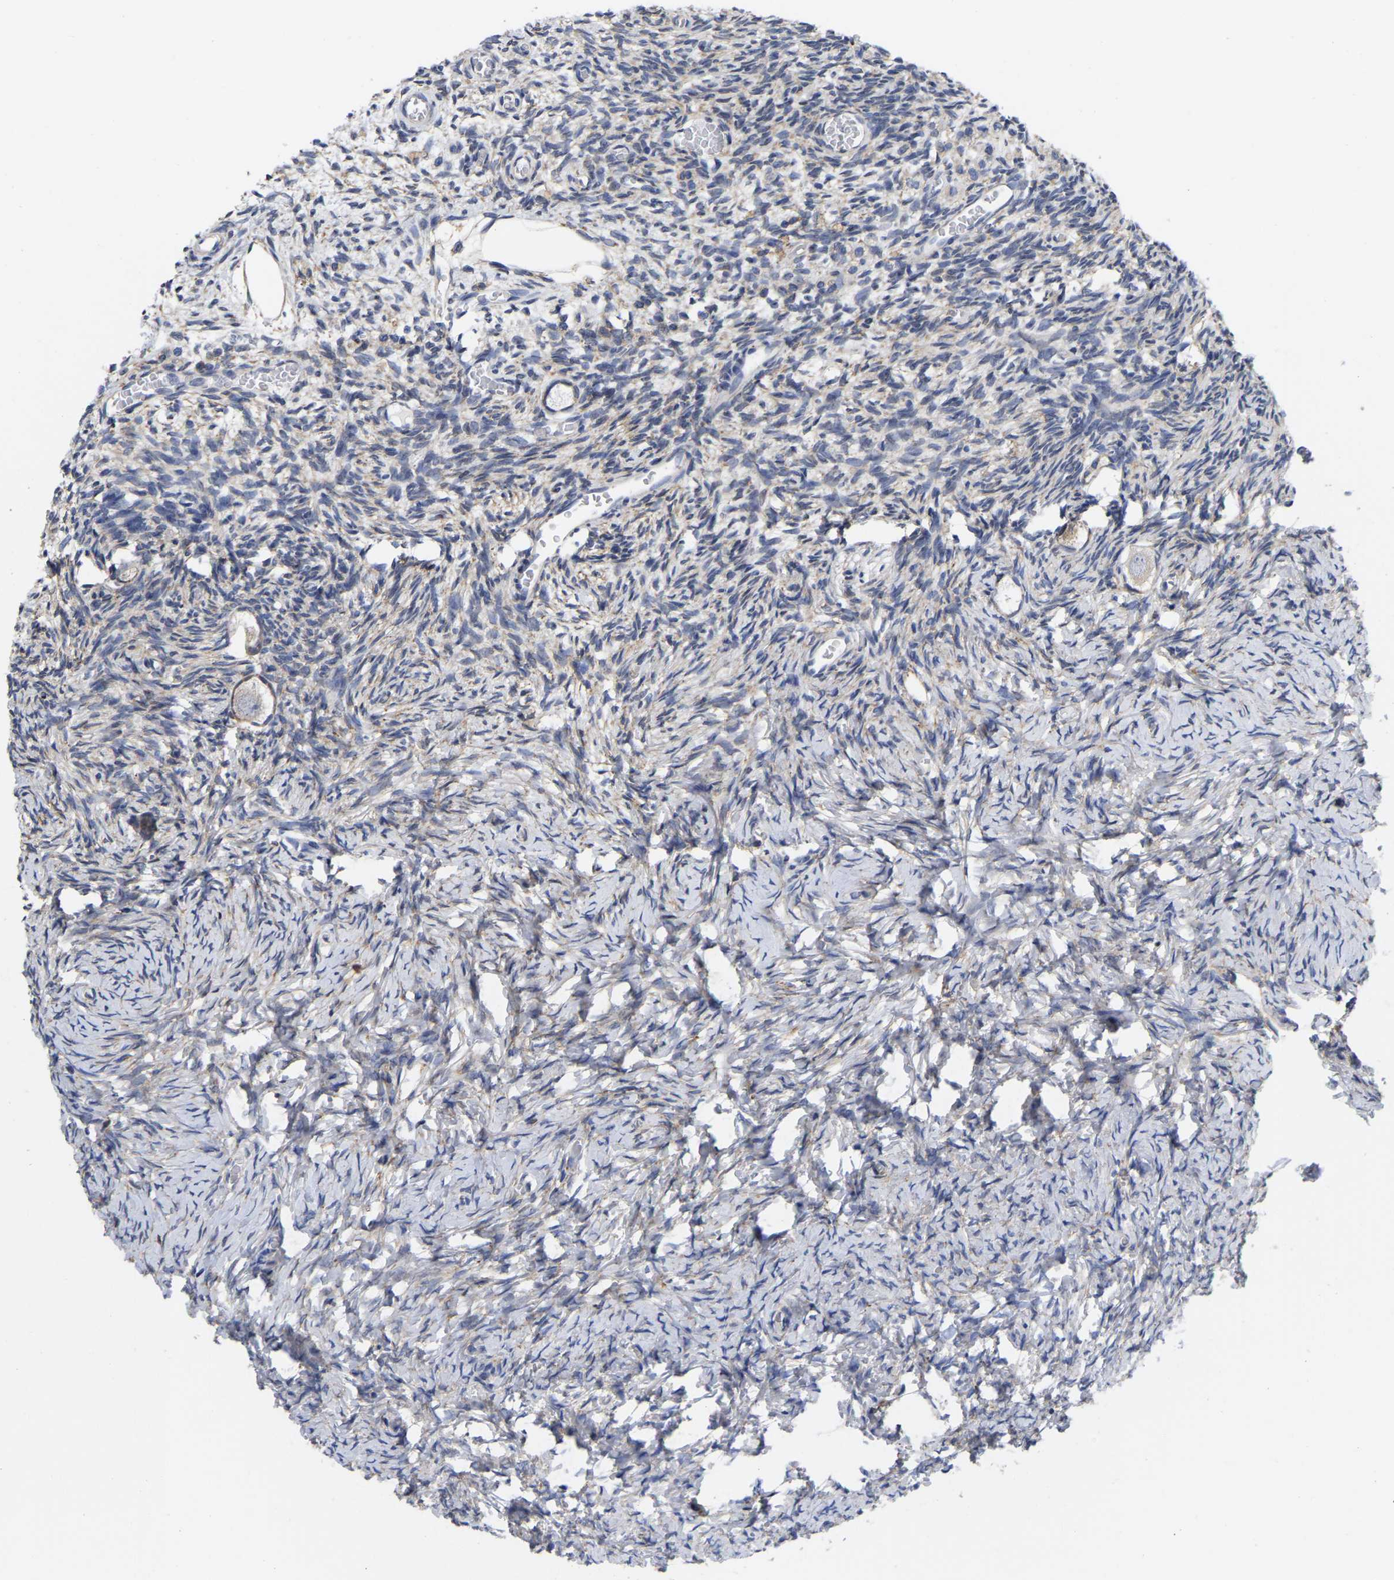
{"staining": {"intensity": "weak", "quantity": "<25%", "location": "cytoplasmic/membranous"}, "tissue": "ovary", "cell_type": "Follicle cells", "image_type": "normal", "snomed": [{"axis": "morphology", "description": "Normal tissue, NOS"}, {"axis": "topography", "description": "Ovary"}], "caption": "An immunohistochemistry (IHC) image of unremarkable ovary is shown. There is no staining in follicle cells of ovary.", "gene": "CFAP298", "patient": {"sex": "female", "age": 27}}